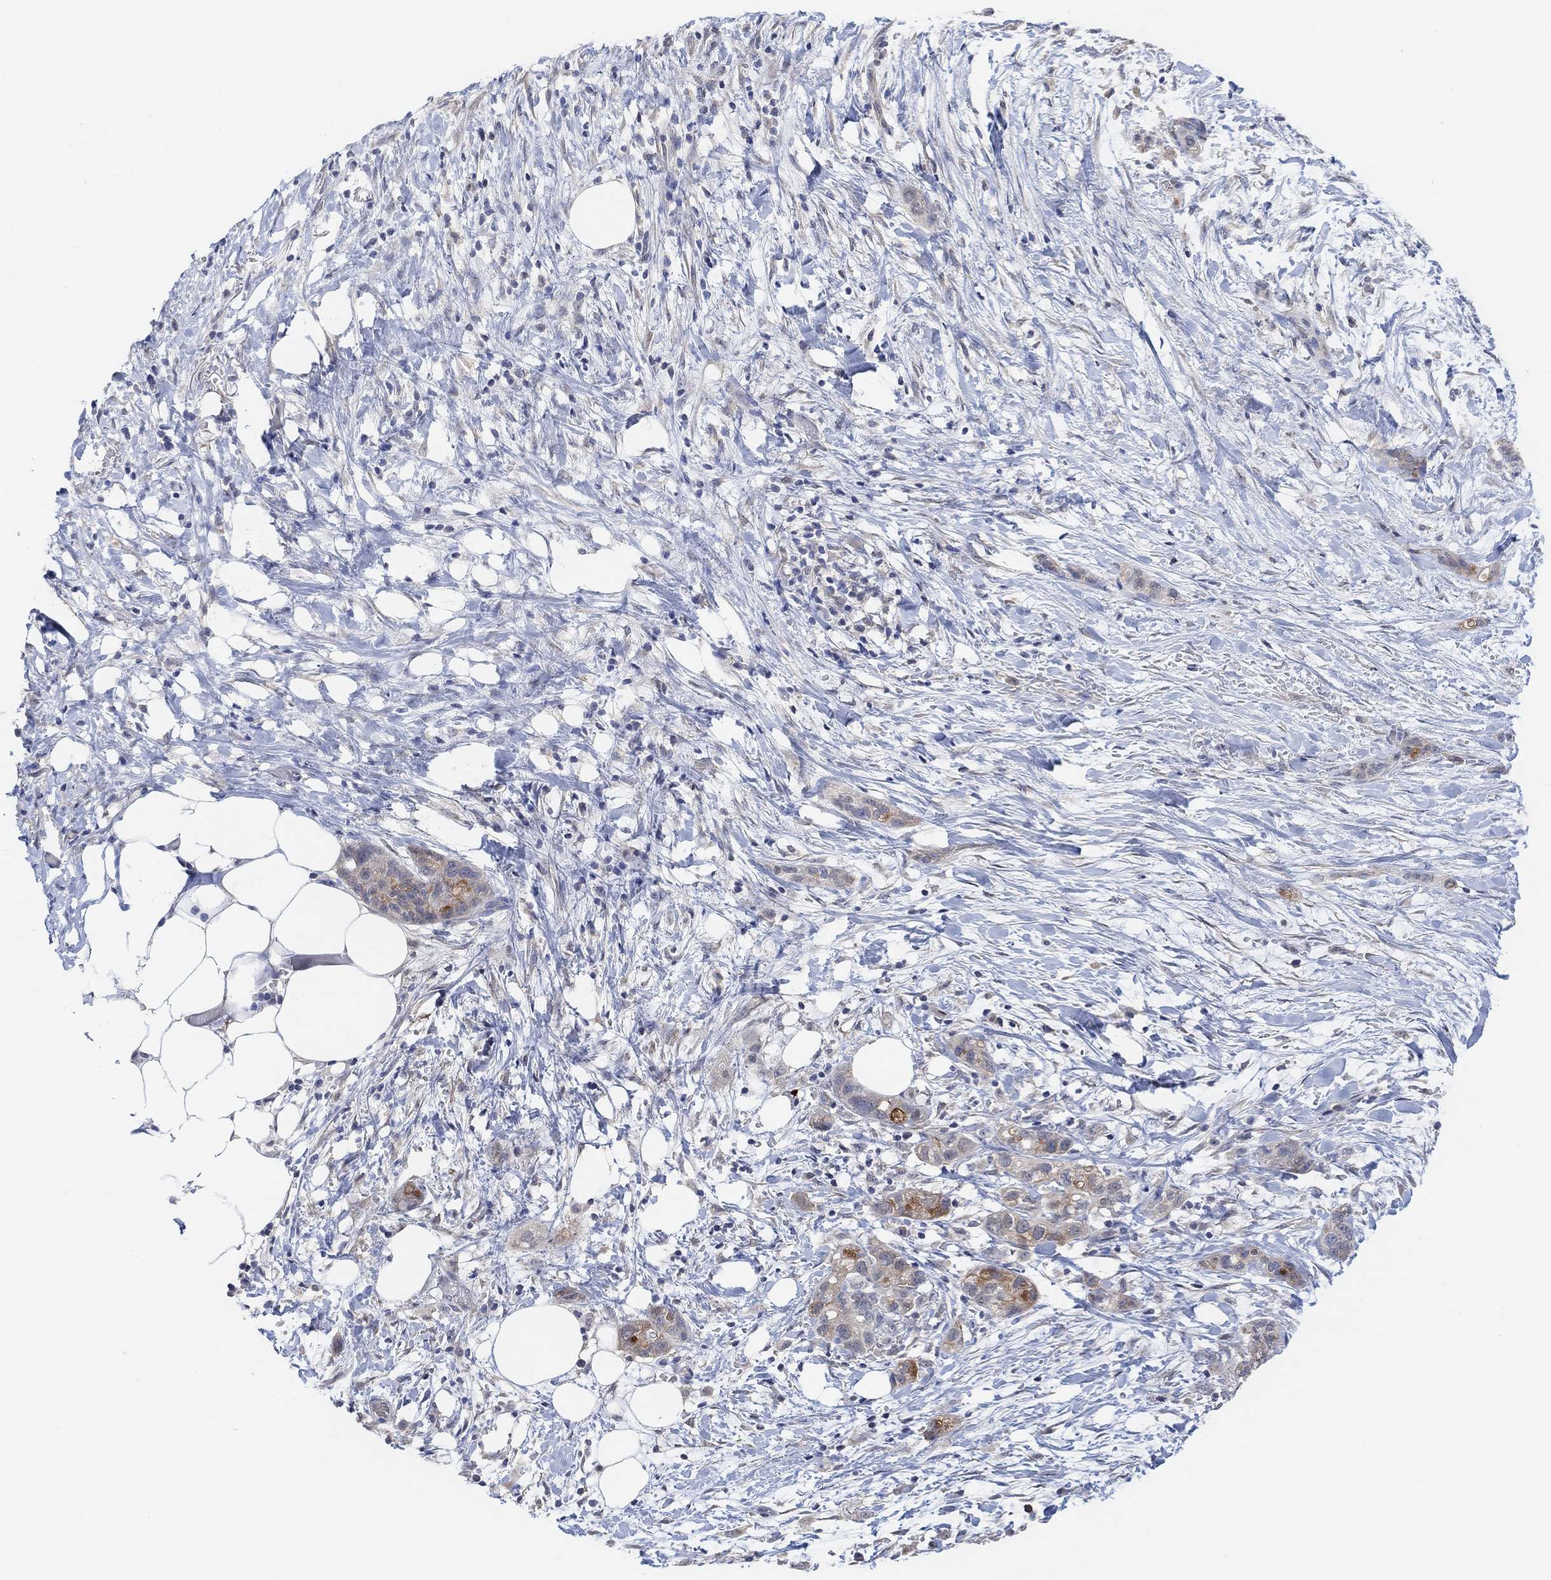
{"staining": {"intensity": "moderate", "quantity": "<25%", "location": "cytoplasmic/membranous"}, "tissue": "pancreatic cancer", "cell_type": "Tumor cells", "image_type": "cancer", "snomed": [{"axis": "morphology", "description": "Adenocarcinoma, NOS"}, {"axis": "topography", "description": "Pancreas"}], "caption": "A low amount of moderate cytoplasmic/membranous expression is identified in approximately <25% of tumor cells in pancreatic cancer (adenocarcinoma) tissue.", "gene": "MUC1", "patient": {"sex": "female", "age": 72}}